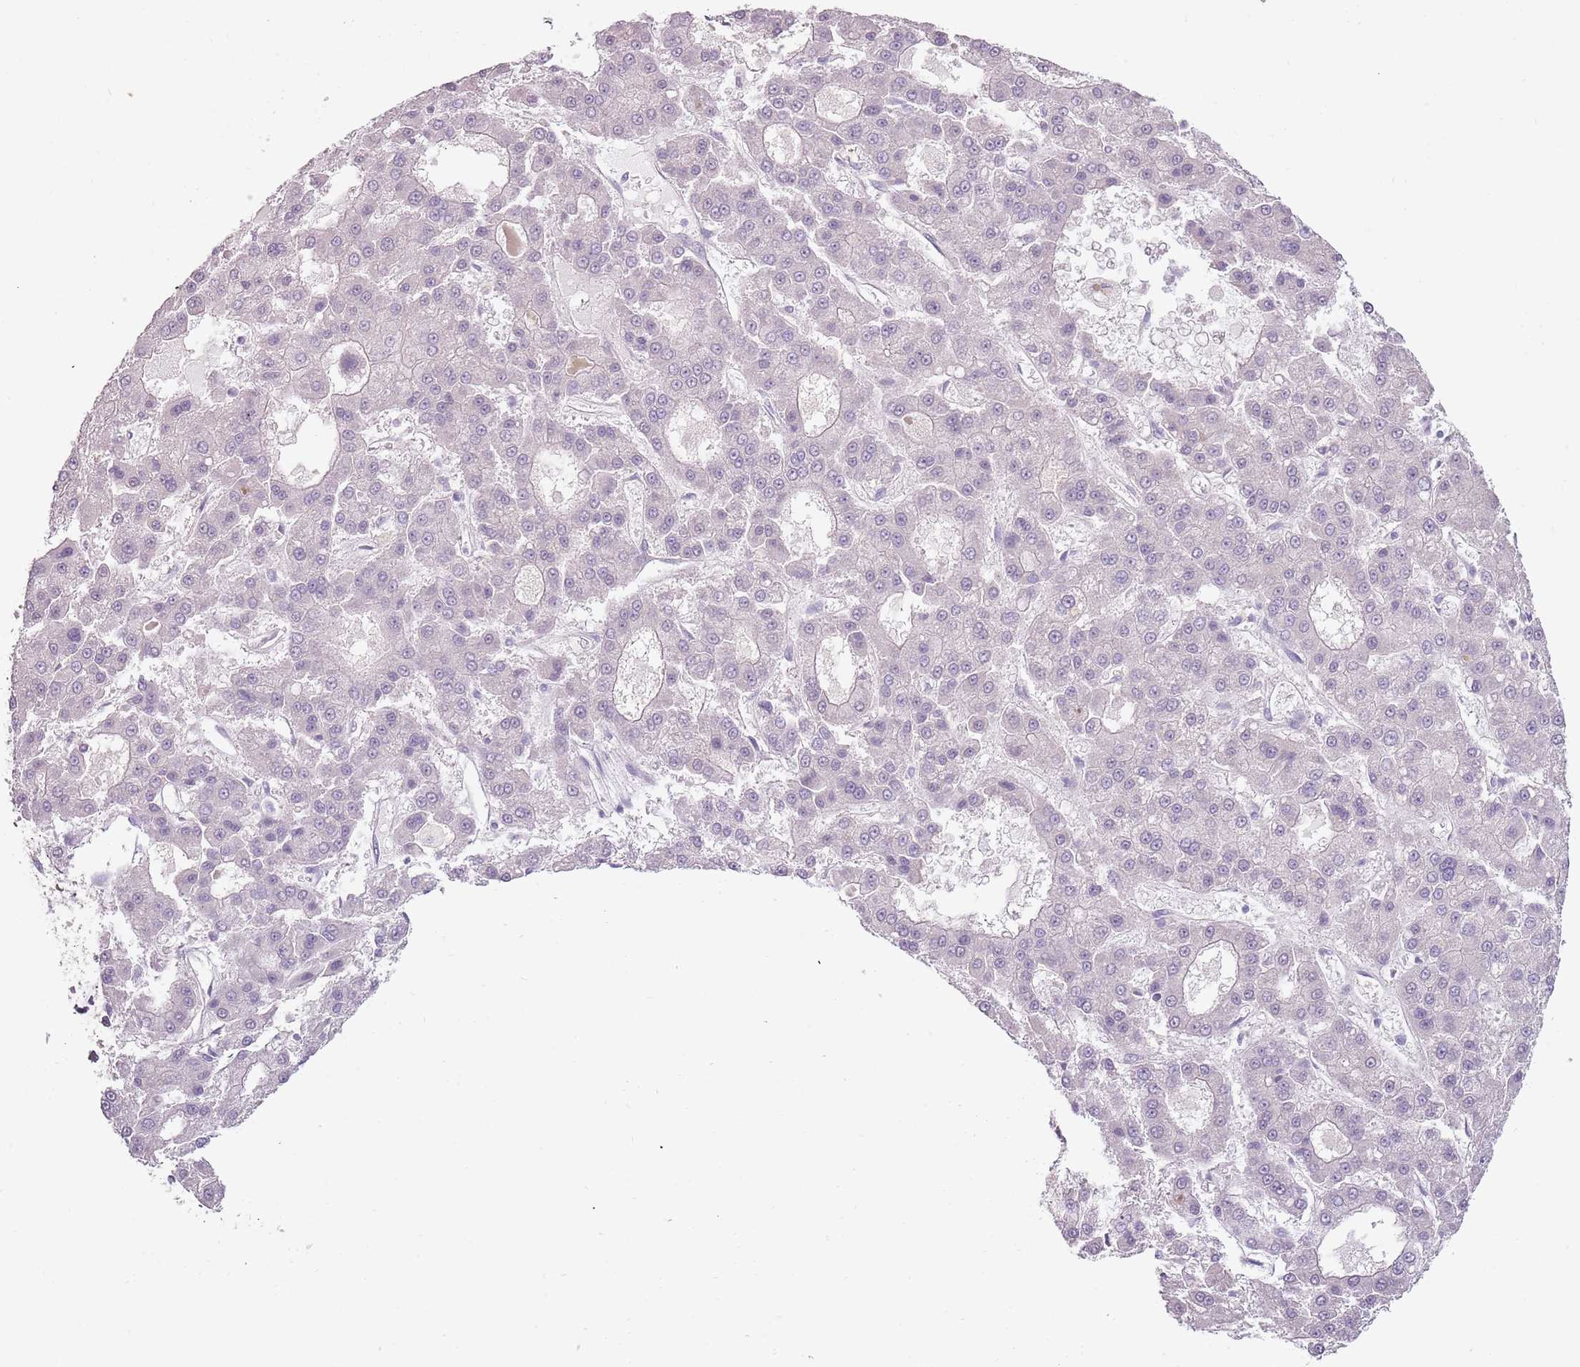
{"staining": {"intensity": "negative", "quantity": "none", "location": "none"}, "tissue": "liver cancer", "cell_type": "Tumor cells", "image_type": "cancer", "snomed": [{"axis": "morphology", "description": "Carcinoma, Hepatocellular, NOS"}, {"axis": "topography", "description": "Liver"}], "caption": "Immunohistochemical staining of human hepatocellular carcinoma (liver) demonstrates no significant expression in tumor cells.", "gene": "RFX2", "patient": {"sex": "male", "age": 70}}